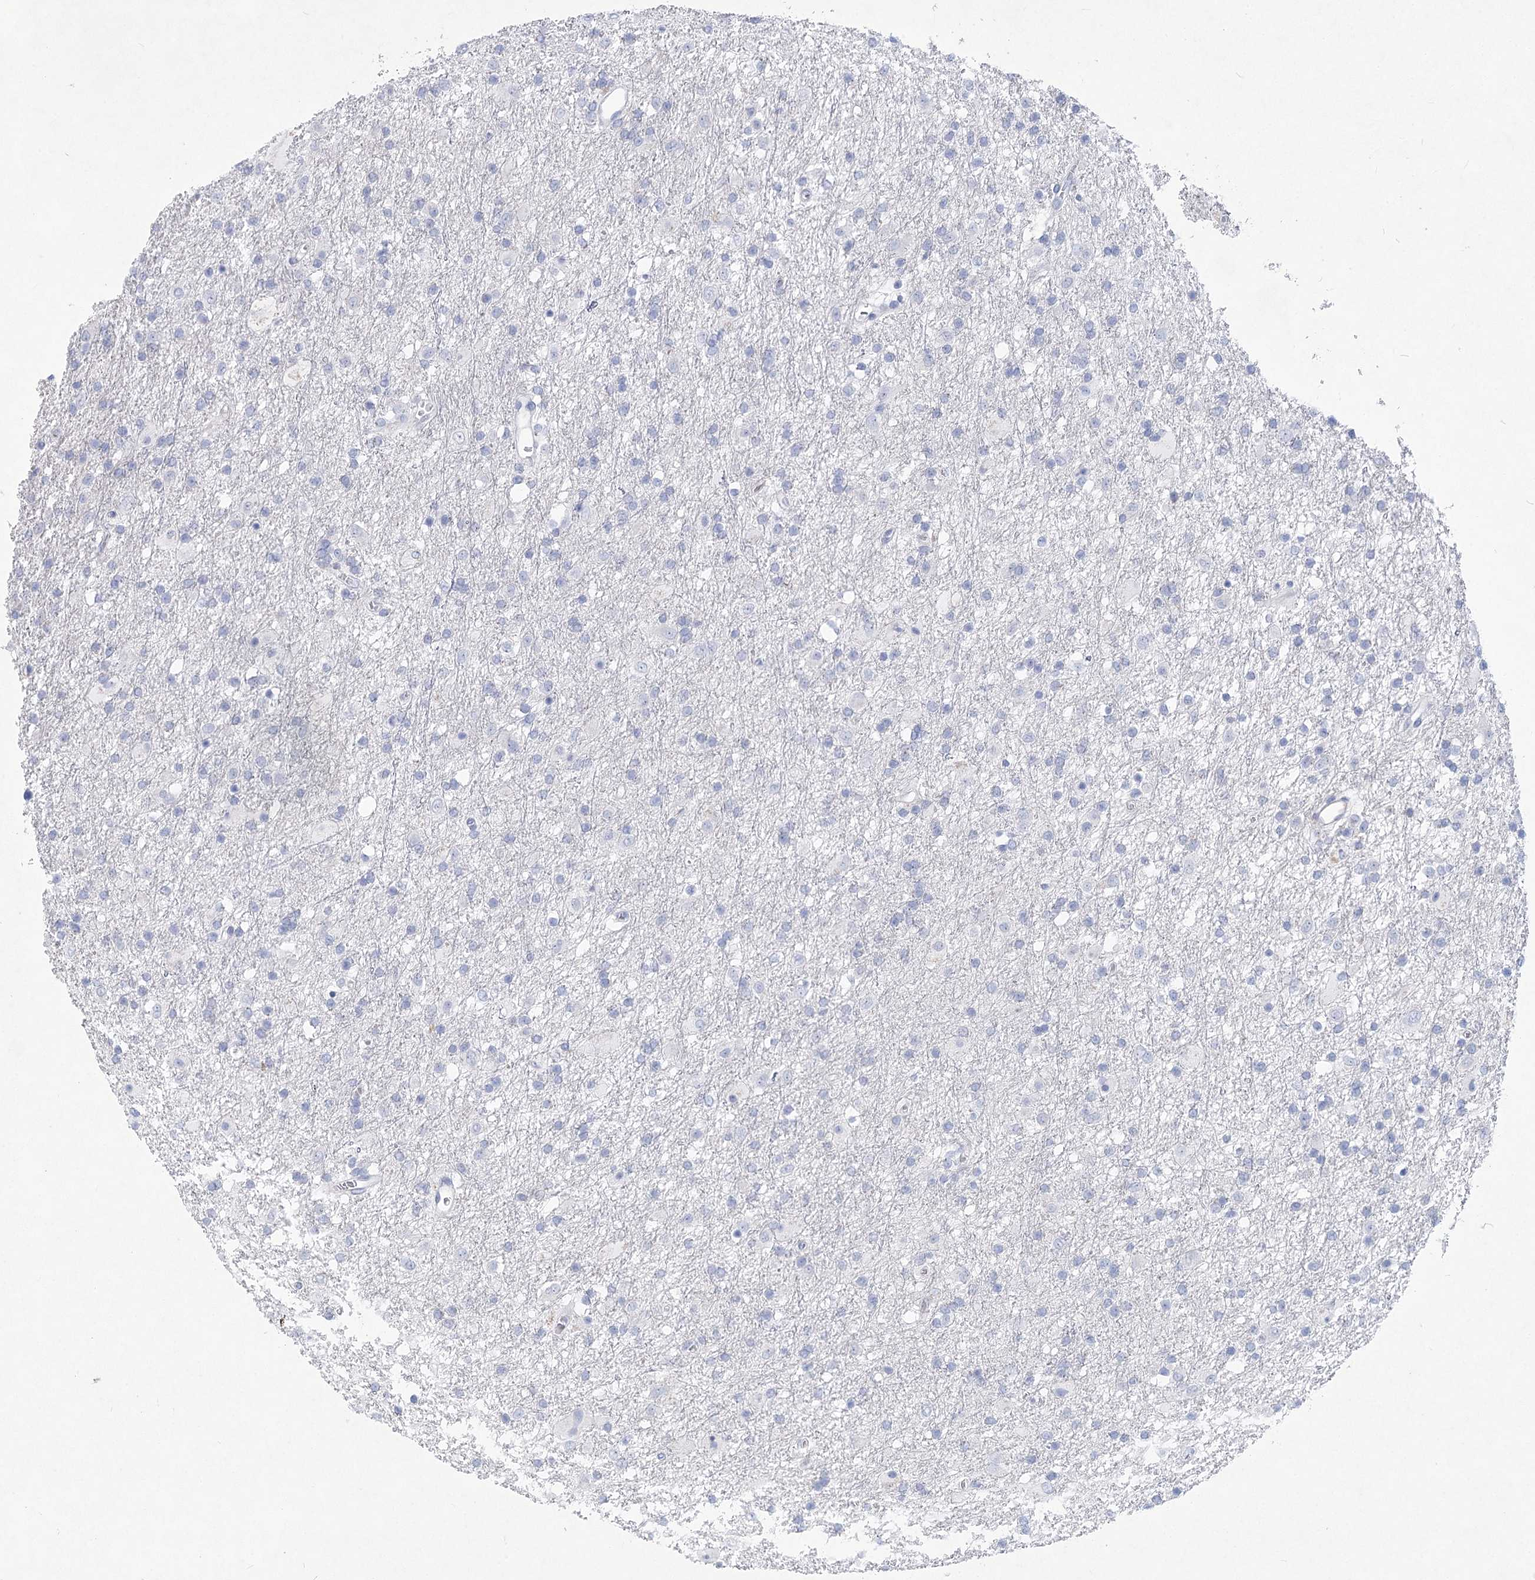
{"staining": {"intensity": "negative", "quantity": "none", "location": "none"}, "tissue": "glioma", "cell_type": "Tumor cells", "image_type": "cancer", "snomed": [{"axis": "morphology", "description": "Glioma, malignant, Low grade"}, {"axis": "topography", "description": "Brain"}], "caption": "Immunohistochemistry of malignant glioma (low-grade) shows no staining in tumor cells.", "gene": "WDR74", "patient": {"sex": "male", "age": 65}}